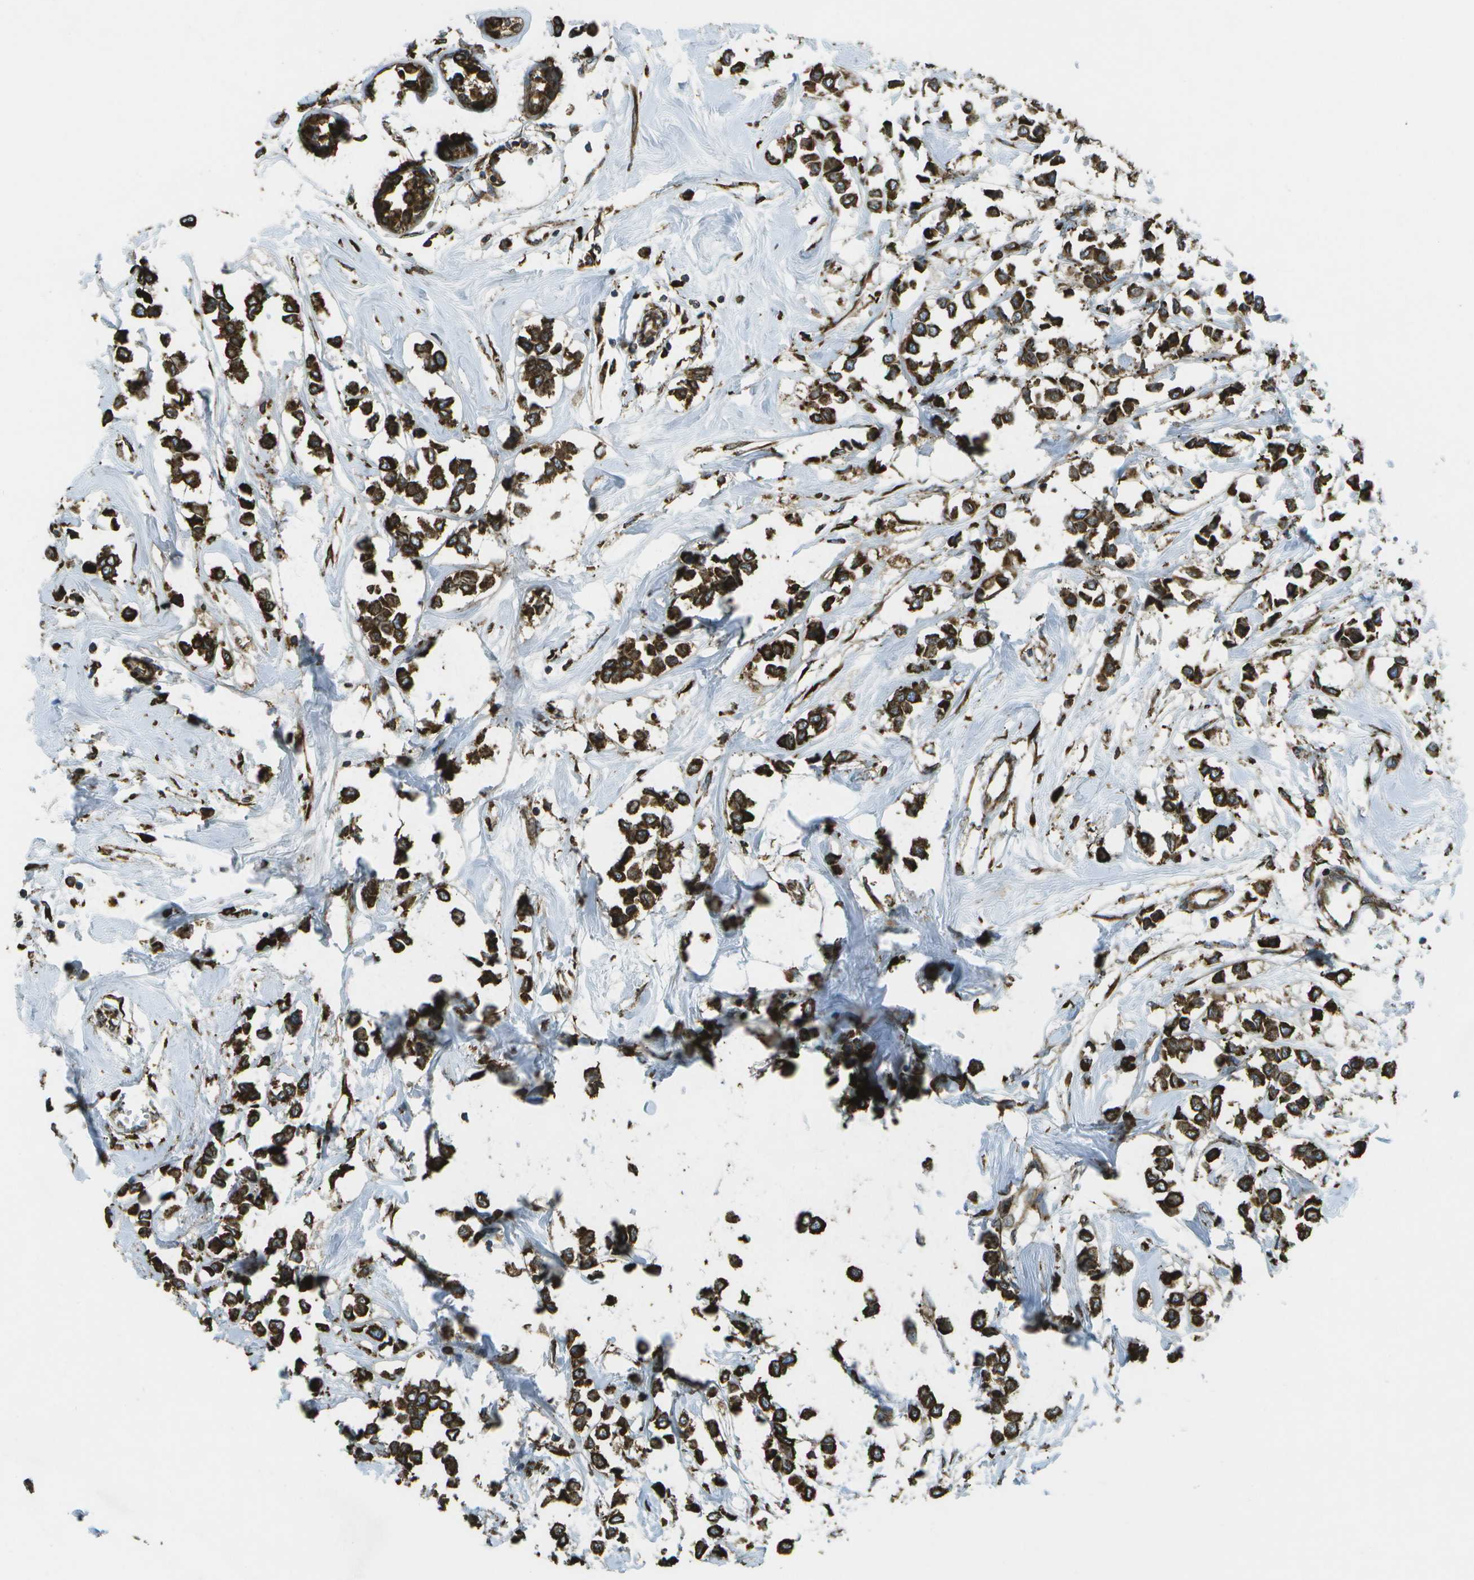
{"staining": {"intensity": "strong", "quantity": ">75%", "location": "cytoplasmic/membranous"}, "tissue": "breast cancer", "cell_type": "Tumor cells", "image_type": "cancer", "snomed": [{"axis": "morphology", "description": "Lobular carcinoma"}, {"axis": "topography", "description": "Breast"}], "caption": "IHC photomicrograph of human breast cancer (lobular carcinoma) stained for a protein (brown), which demonstrates high levels of strong cytoplasmic/membranous positivity in about >75% of tumor cells.", "gene": "PDIA4", "patient": {"sex": "female", "age": 51}}